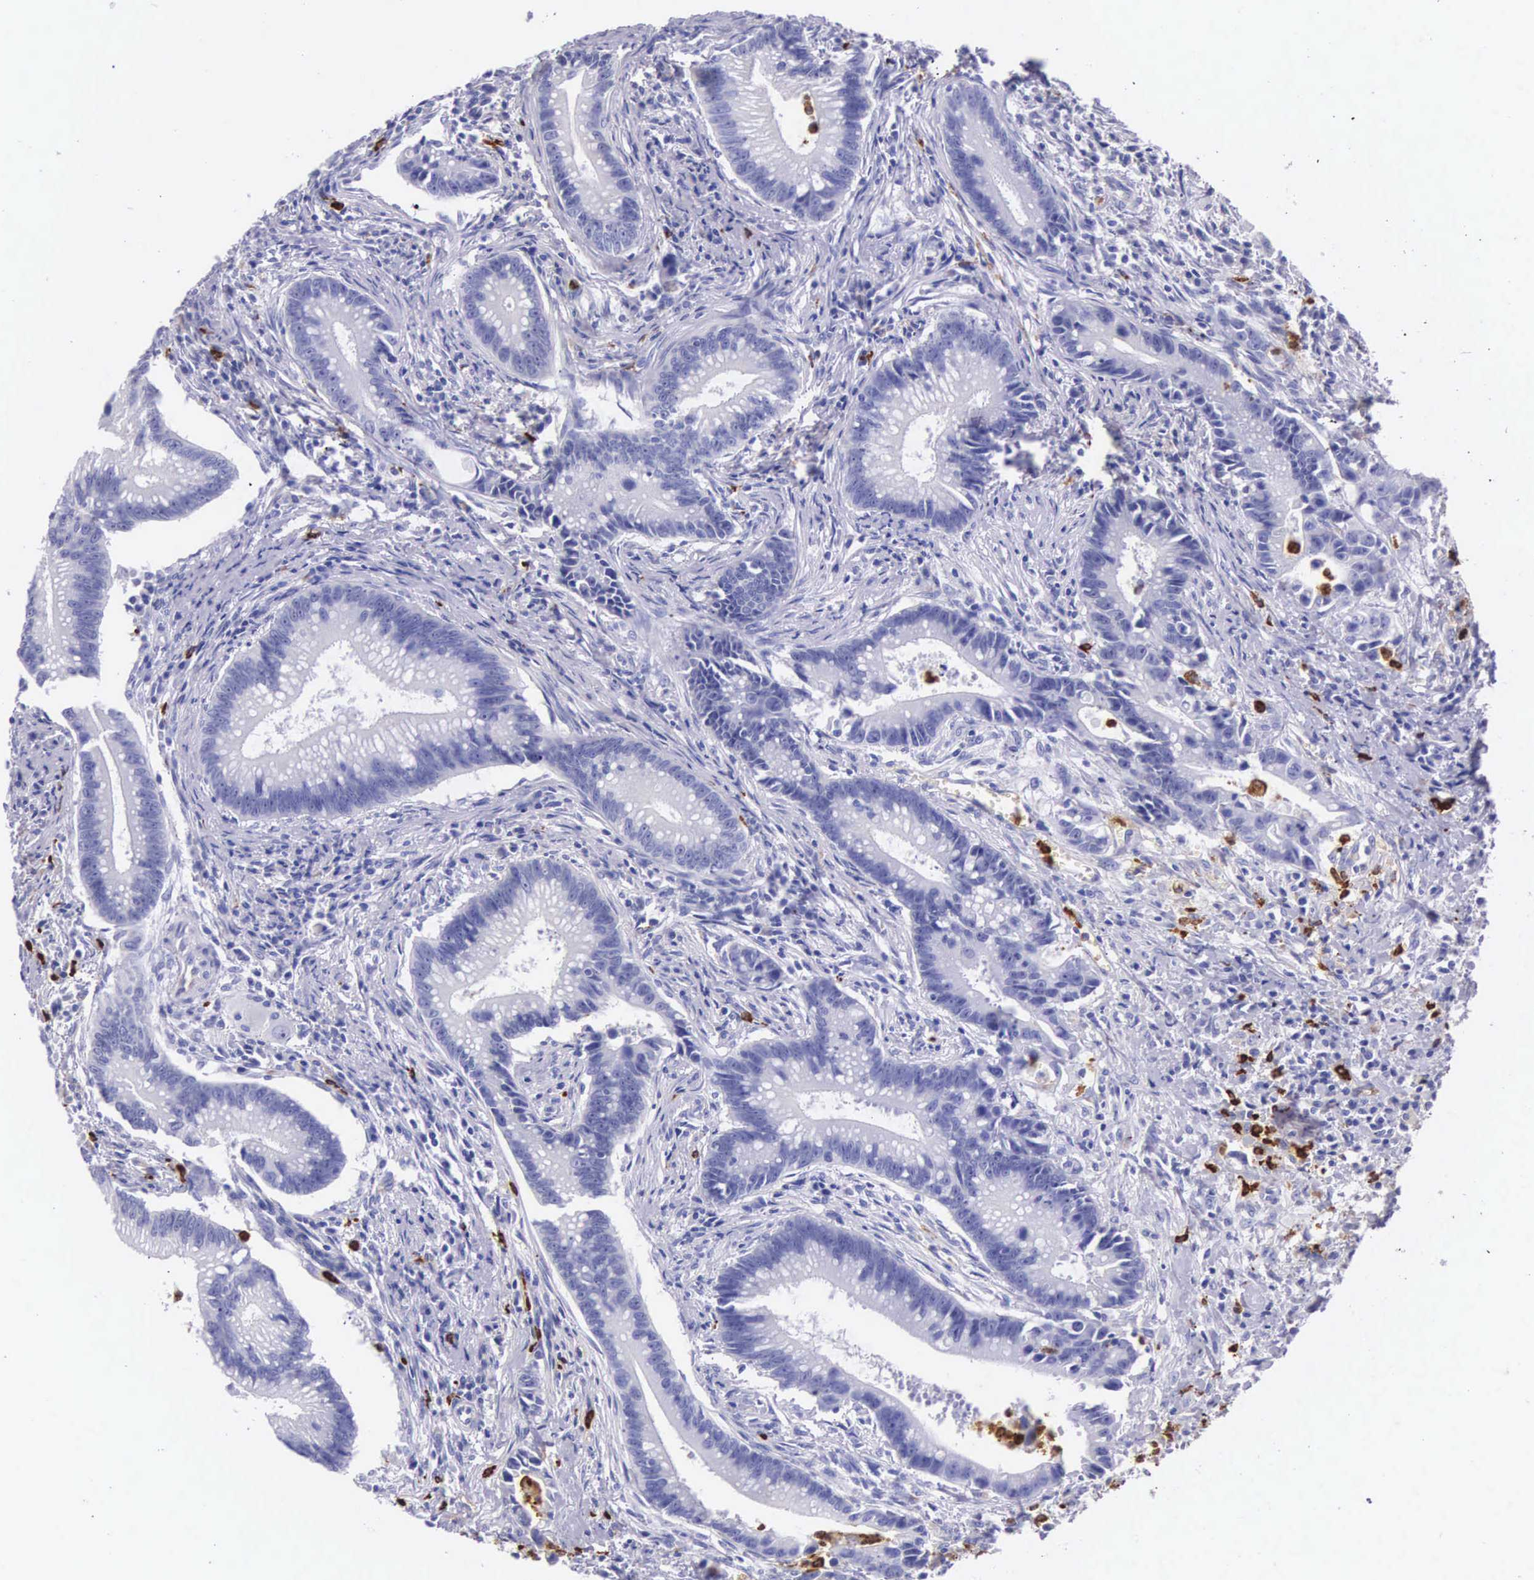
{"staining": {"intensity": "negative", "quantity": "none", "location": "none"}, "tissue": "colorectal cancer", "cell_type": "Tumor cells", "image_type": "cancer", "snomed": [{"axis": "morphology", "description": "Adenocarcinoma, NOS"}, {"axis": "topography", "description": "Rectum"}], "caption": "Photomicrograph shows no significant protein staining in tumor cells of colorectal cancer. The staining is performed using DAB (3,3'-diaminobenzidine) brown chromogen with nuclei counter-stained in using hematoxylin.", "gene": "FCN1", "patient": {"sex": "female", "age": 81}}